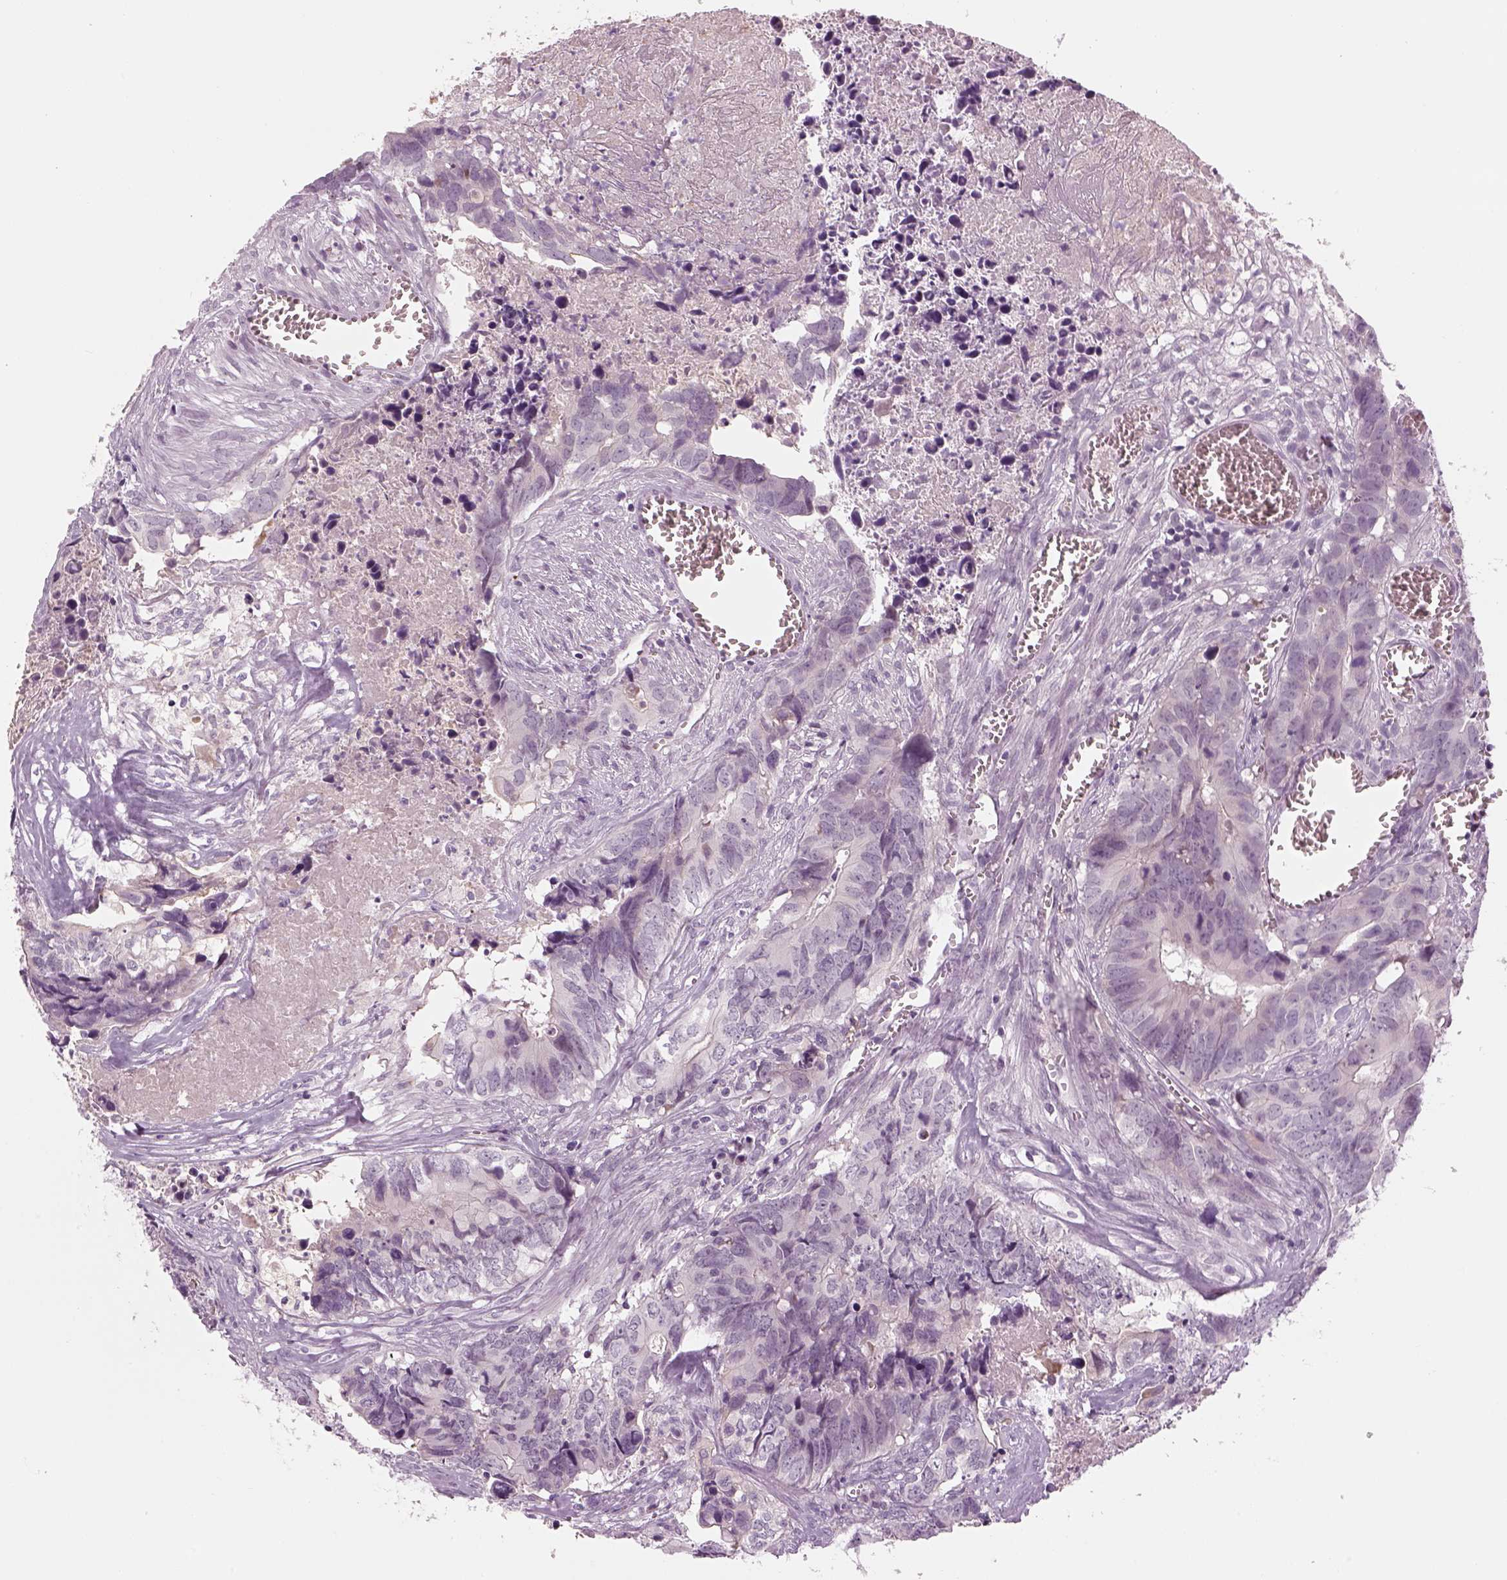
{"staining": {"intensity": "negative", "quantity": "none", "location": "none"}, "tissue": "colorectal cancer", "cell_type": "Tumor cells", "image_type": "cancer", "snomed": [{"axis": "morphology", "description": "Adenocarcinoma, NOS"}, {"axis": "topography", "description": "Colon"}], "caption": "Tumor cells show no significant protein staining in colorectal adenocarcinoma.", "gene": "LRRIQ3", "patient": {"sex": "female", "age": 82}}